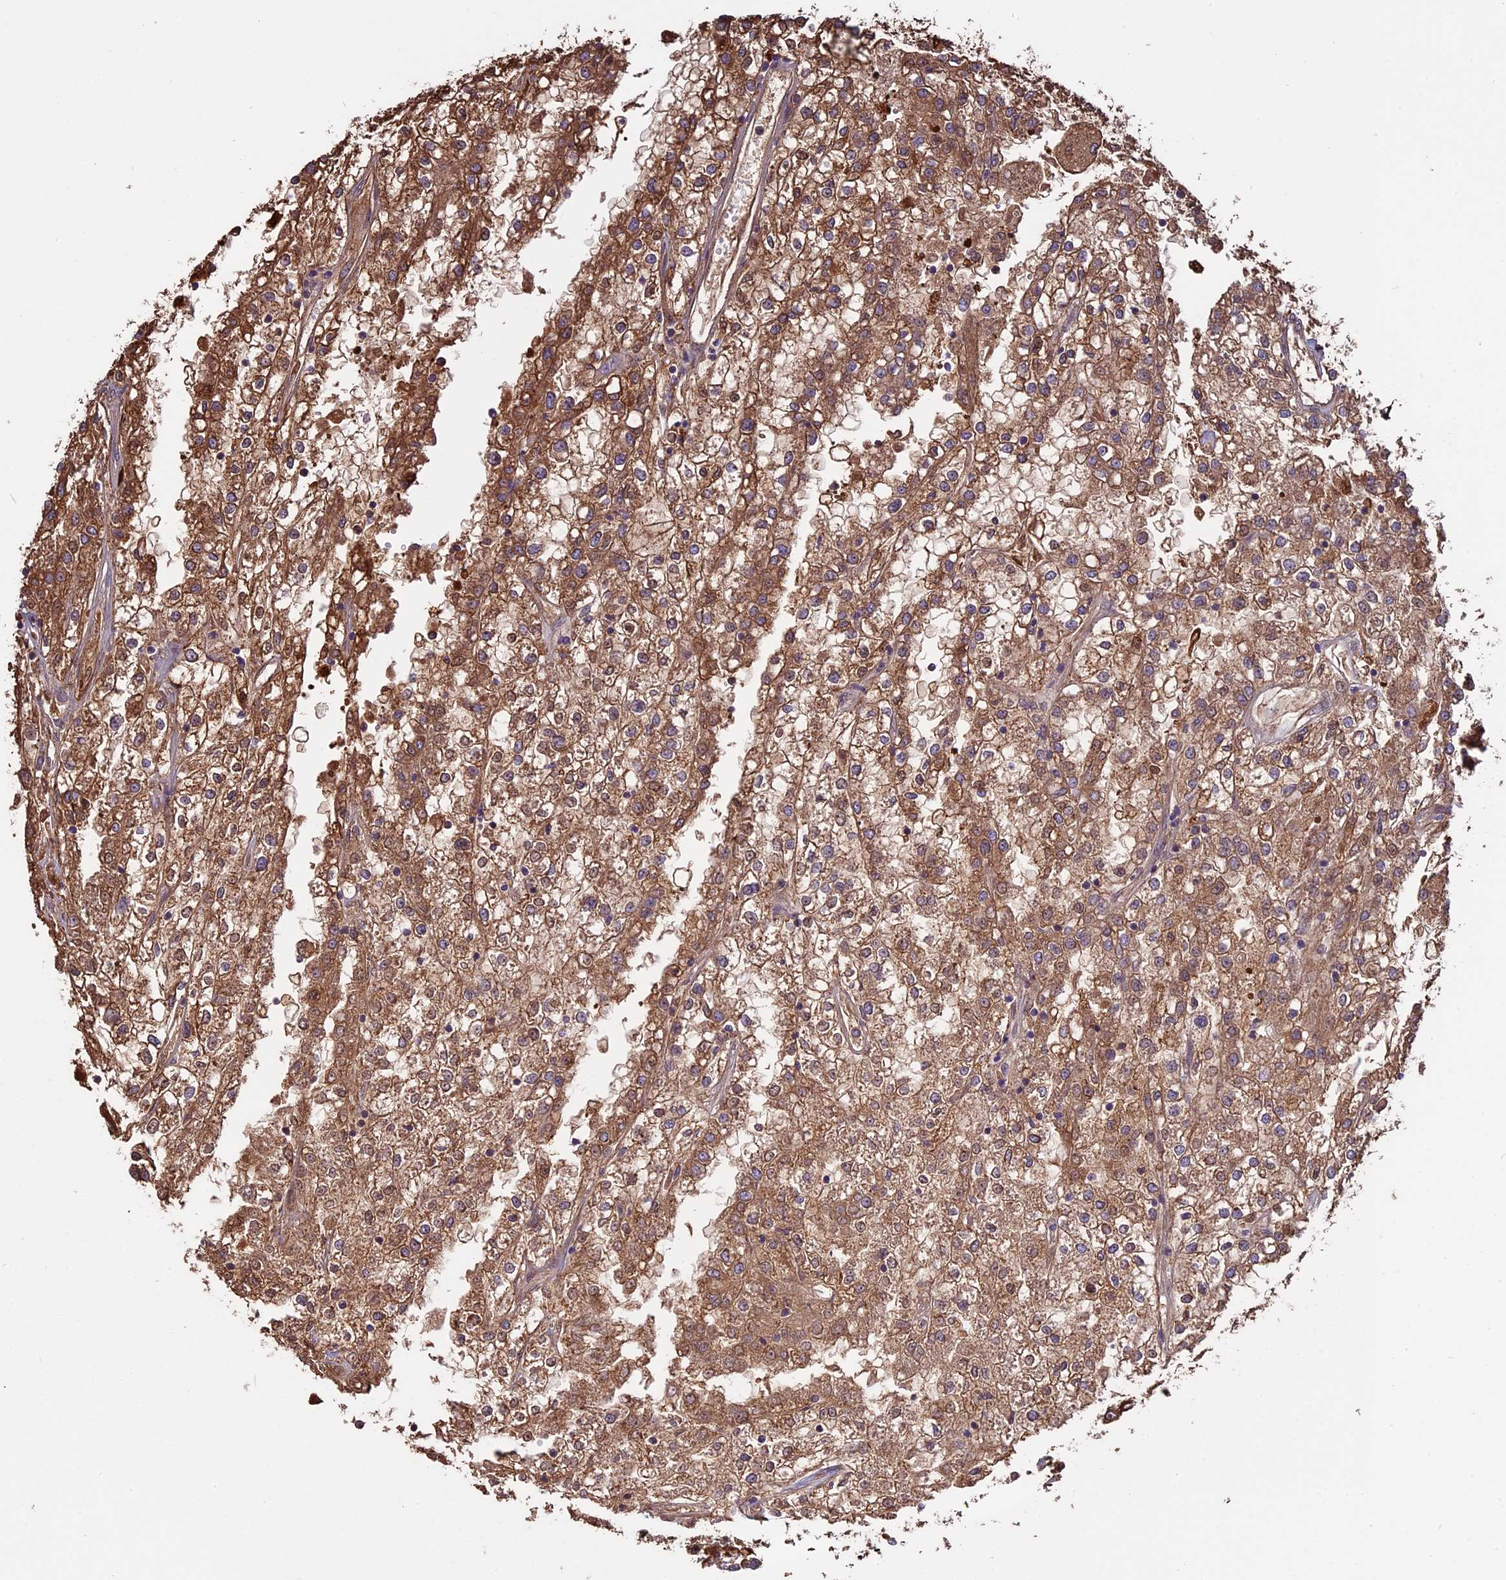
{"staining": {"intensity": "moderate", "quantity": ">75%", "location": "cytoplasmic/membranous"}, "tissue": "renal cancer", "cell_type": "Tumor cells", "image_type": "cancer", "snomed": [{"axis": "morphology", "description": "Adenocarcinoma, NOS"}, {"axis": "topography", "description": "Kidney"}], "caption": "Immunohistochemical staining of human renal adenocarcinoma exhibits medium levels of moderate cytoplasmic/membranous protein staining in approximately >75% of tumor cells. Using DAB (brown) and hematoxylin (blue) stains, captured at high magnification using brightfield microscopy.", "gene": "VWA3A", "patient": {"sex": "female", "age": 52}}